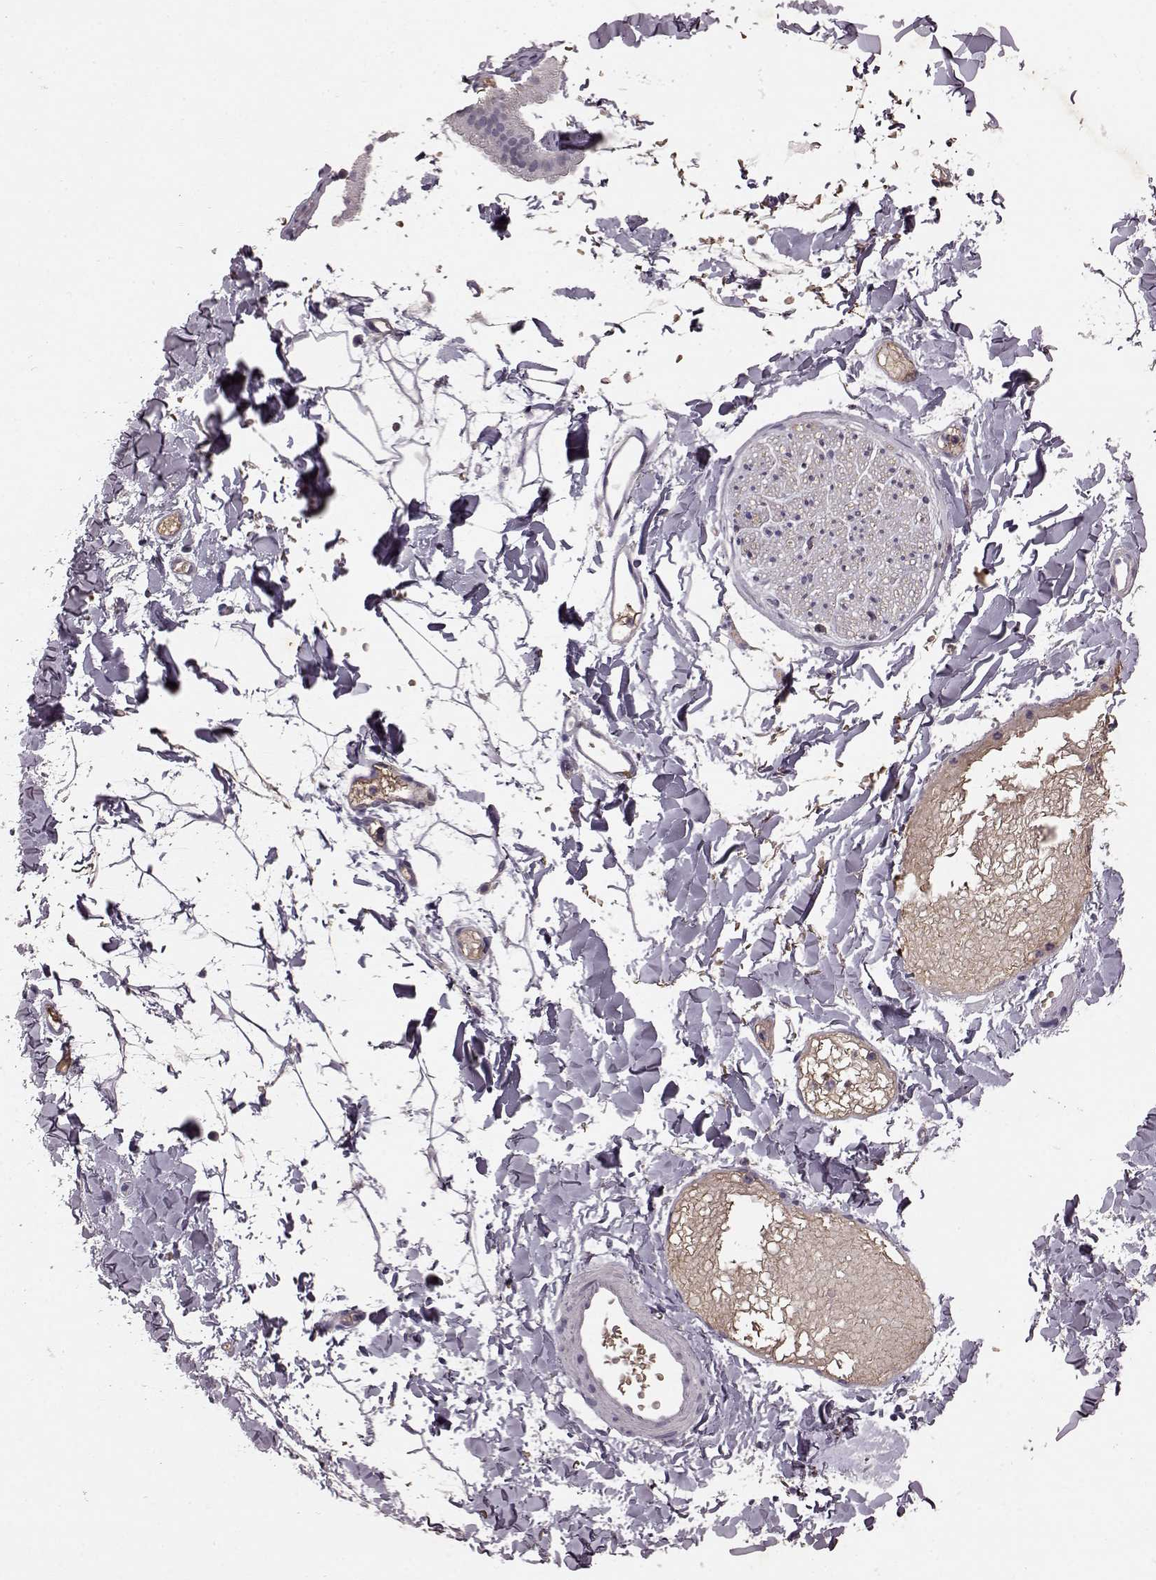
{"staining": {"intensity": "negative", "quantity": "none", "location": "none"}, "tissue": "adipose tissue", "cell_type": "Adipocytes", "image_type": "normal", "snomed": [{"axis": "morphology", "description": "Normal tissue, NOS"}, {"axis": "topography", "description": "Gallbladder"}, {"axis": "topography", "description": "Peripheral nerve tissue"}], "caption": "The micrograph displays no staining of adipocytes in normal adipose tissue. Nuclei are stained in blue.", "gene": "FRRS1L", "patient": {"sex": "female", "age": 45}}